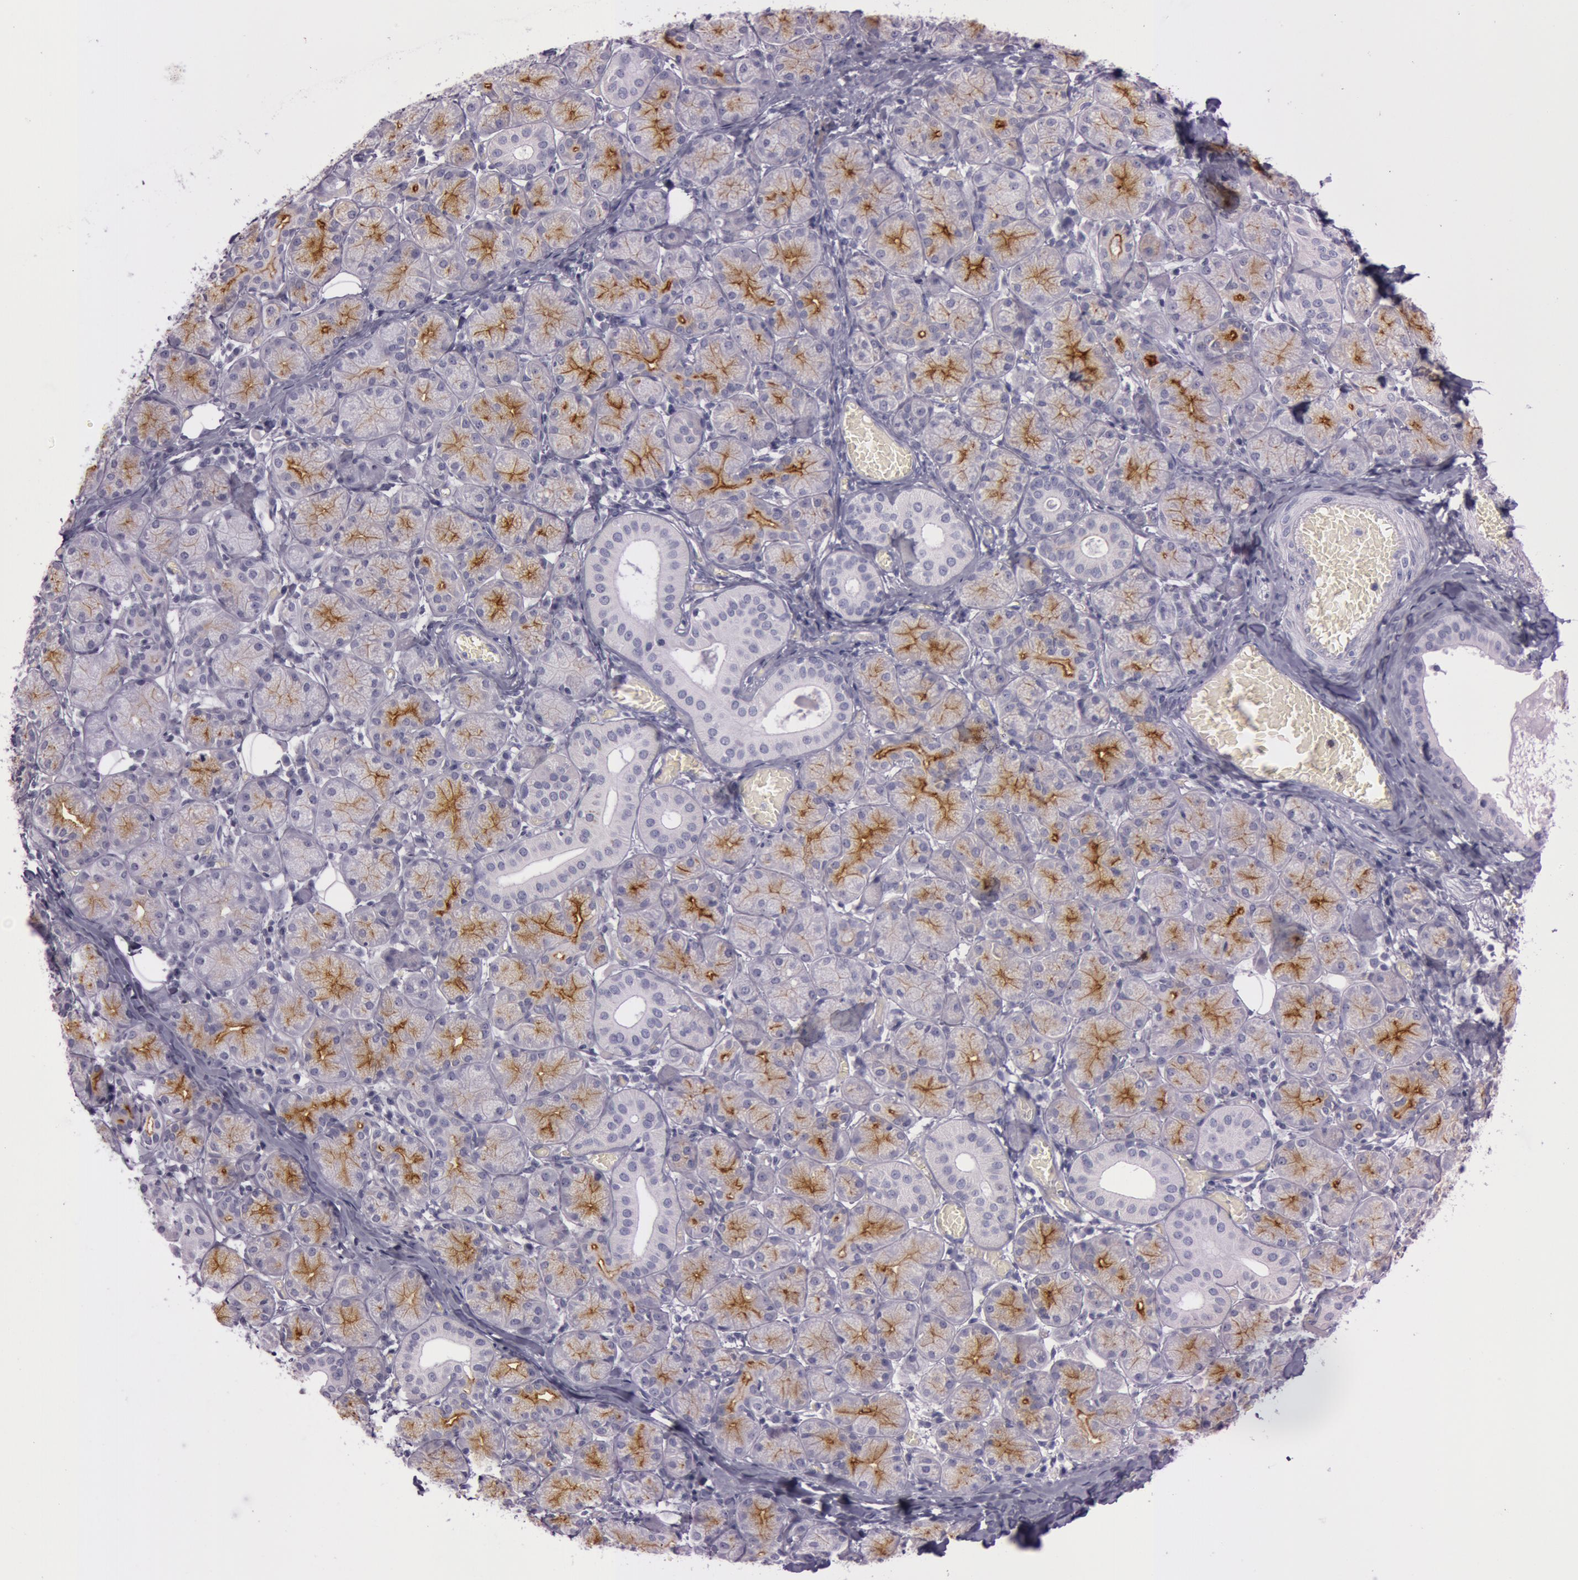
{"staining": {"intensity": "moderate", "quantity": "<25%", "location": "cytoplasmic/membranous"}, "tissue": "salivary gland", "cell_type": "Glandular cells", "image_type": "normal", "snomed": [{"axis": "morphology", "description": "Normal tissue, NOS"}, {"axis": "topography", "description": "Salivary gland"}], "caption": "Immunohistochemical staining of unremarkable human salivary gland shows moderate cytoplasmic/membranous protein expression in approximately <25% of glandular cells. The protein is stained brown, and the nuclei are stained in blue (DAB (3,3'-diaminobenzidine) IHC with brightfield microscopy, high magnification).", "gene": "FOLH1", "patient": {"sex": "female", "age": 24}}